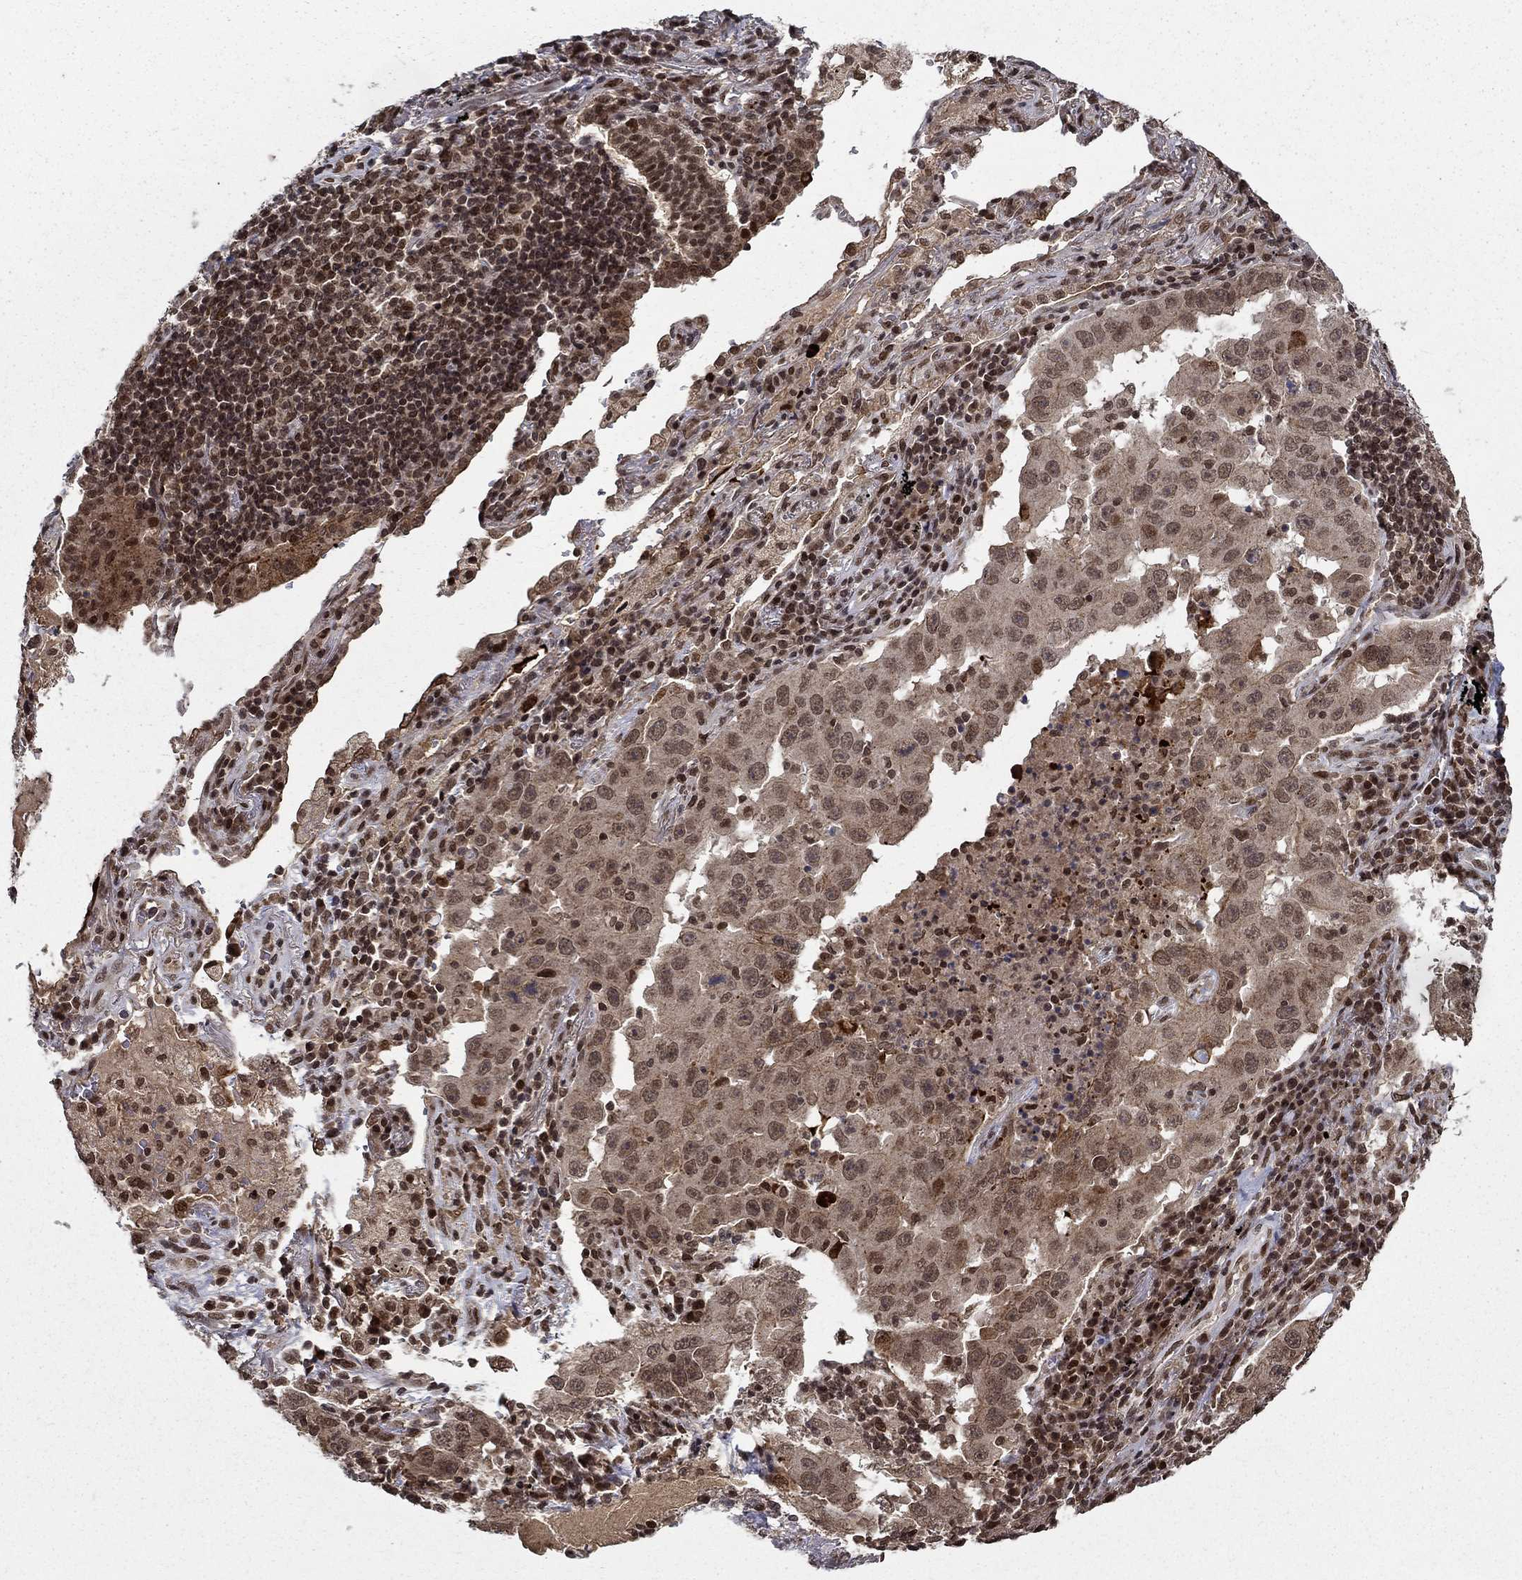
{"staining": {"intensity": "weak", "quantity": "<25%", "location": "nuclear"}, "tissue": "lung cancer", "cell_type": "Tumor cells", "image_type": "cancer", "snomed": [{"axis": "morphology", "description": "Adenocarcinoma, NOS"}, {"axis": "topography", "description": "Lung"}], "caption": "The photomicrograph reveals no staining of tumor cells in adenocarcinoma (lung). (Stains: DAB IHC with hematoxylin counter stain, Microscopy: brightfield microscopy at high magnification).", "gene": "CDCA7L", "patient": {"sex": "male", "age": 73}}